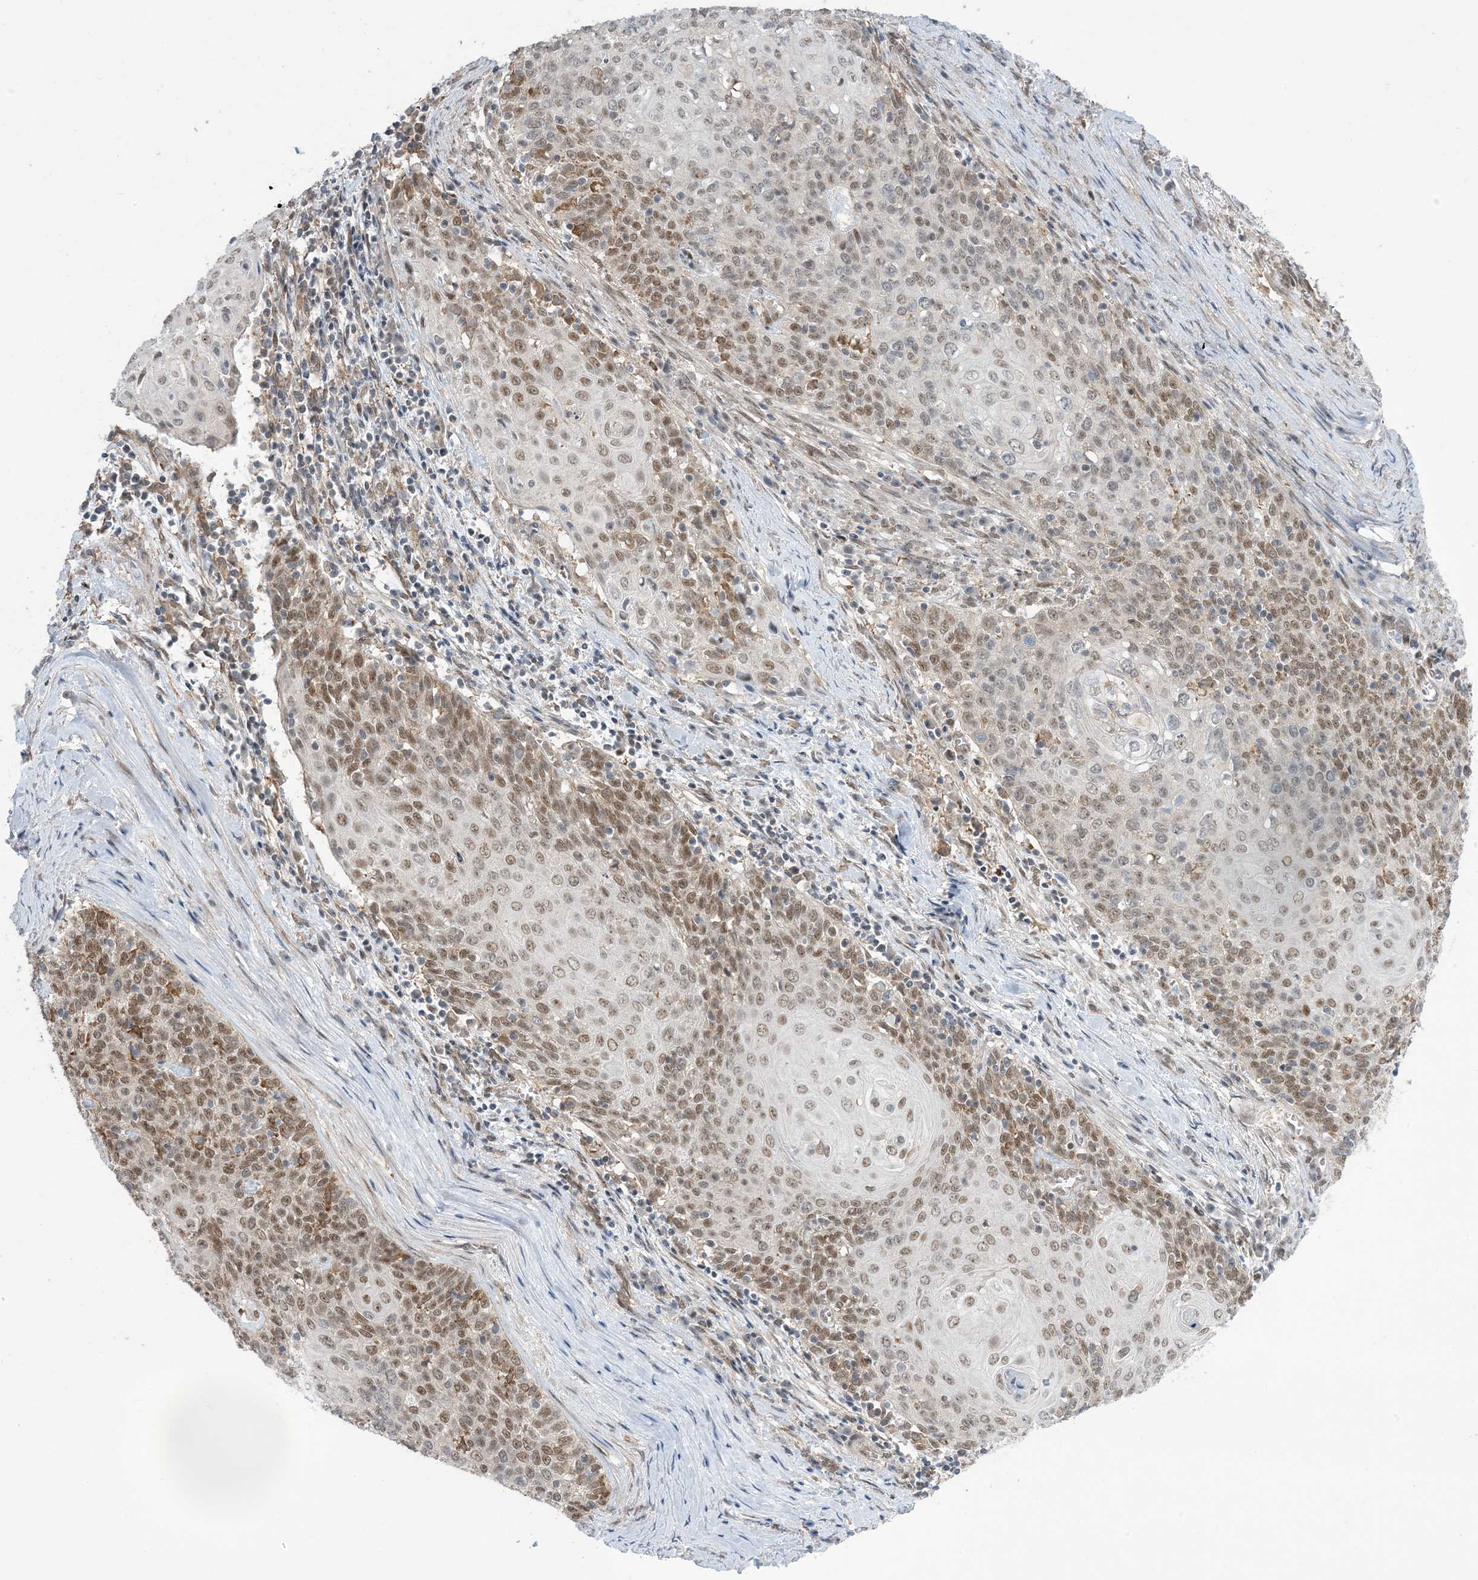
{"staining": {"intensity": "moderate", "quantity": "25%-75%", "location": "nuclear"}, "tissue": "cervical cancer", "cell_type": "Tumor cells", "image_type": "cancer", "snomed": [{"axis": "morphology", "description": "Squamous cell carcinoma, NOS"}, {"axis": "topography", "description": "Cervix"}], "caption": "Immunohistochemistry (IHC) photomicrograph of cervical cancer stained for a protein (brown), which displays medium levels of moderate nuclear positivity in about 25%-75% of tumor cells.", "gene": "ZNF8", "patient": {"sex": "female", "age": 39}}